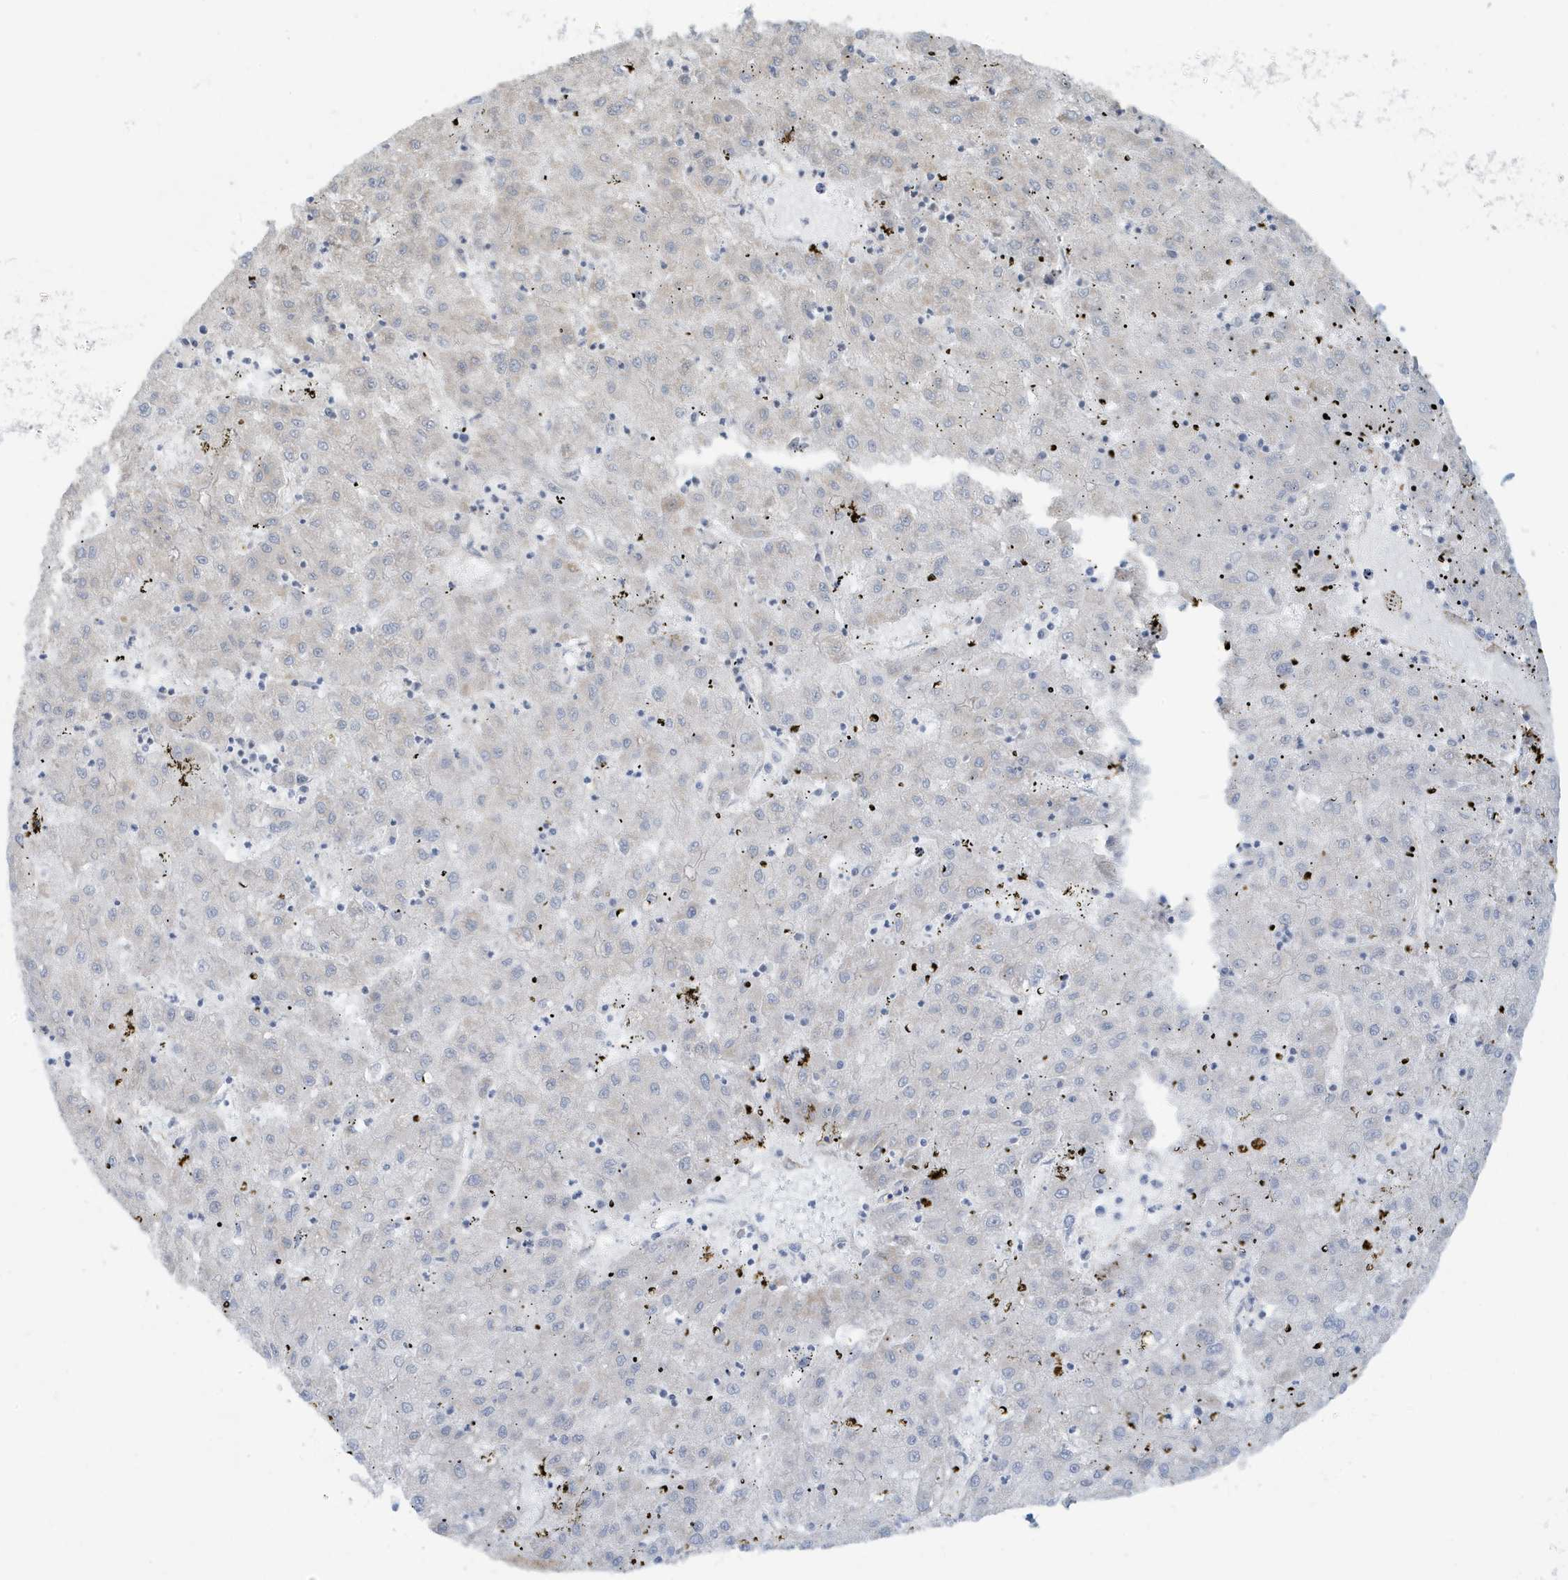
{"staining": {"intensity": "negative", "quantity": "none", "location": "none"}, "tissue": "liver cancer", "cell_type": "Tumor cells", "image_type": "cancer", "snomed": [{"axis": "morphology", "description": "Carcinoma, Hepatocellular, NOS"}, {"axis": "topography", "description": "Liver"}], "caption": "A high-resolution histopathology image shows immunohistochemistry (IHC) staining of liver cancer, which demonstrates no significant positivity in tumor cells. The staining was performed using DAB (3,3'-diaminobenzidine) to visualize the protein expression in brown, while the nuclei were stained in blue with hematoxylin (Magnification: 20x).", "gene": "CHCHD4", "patient": {"sex": "male", "age": 72}}